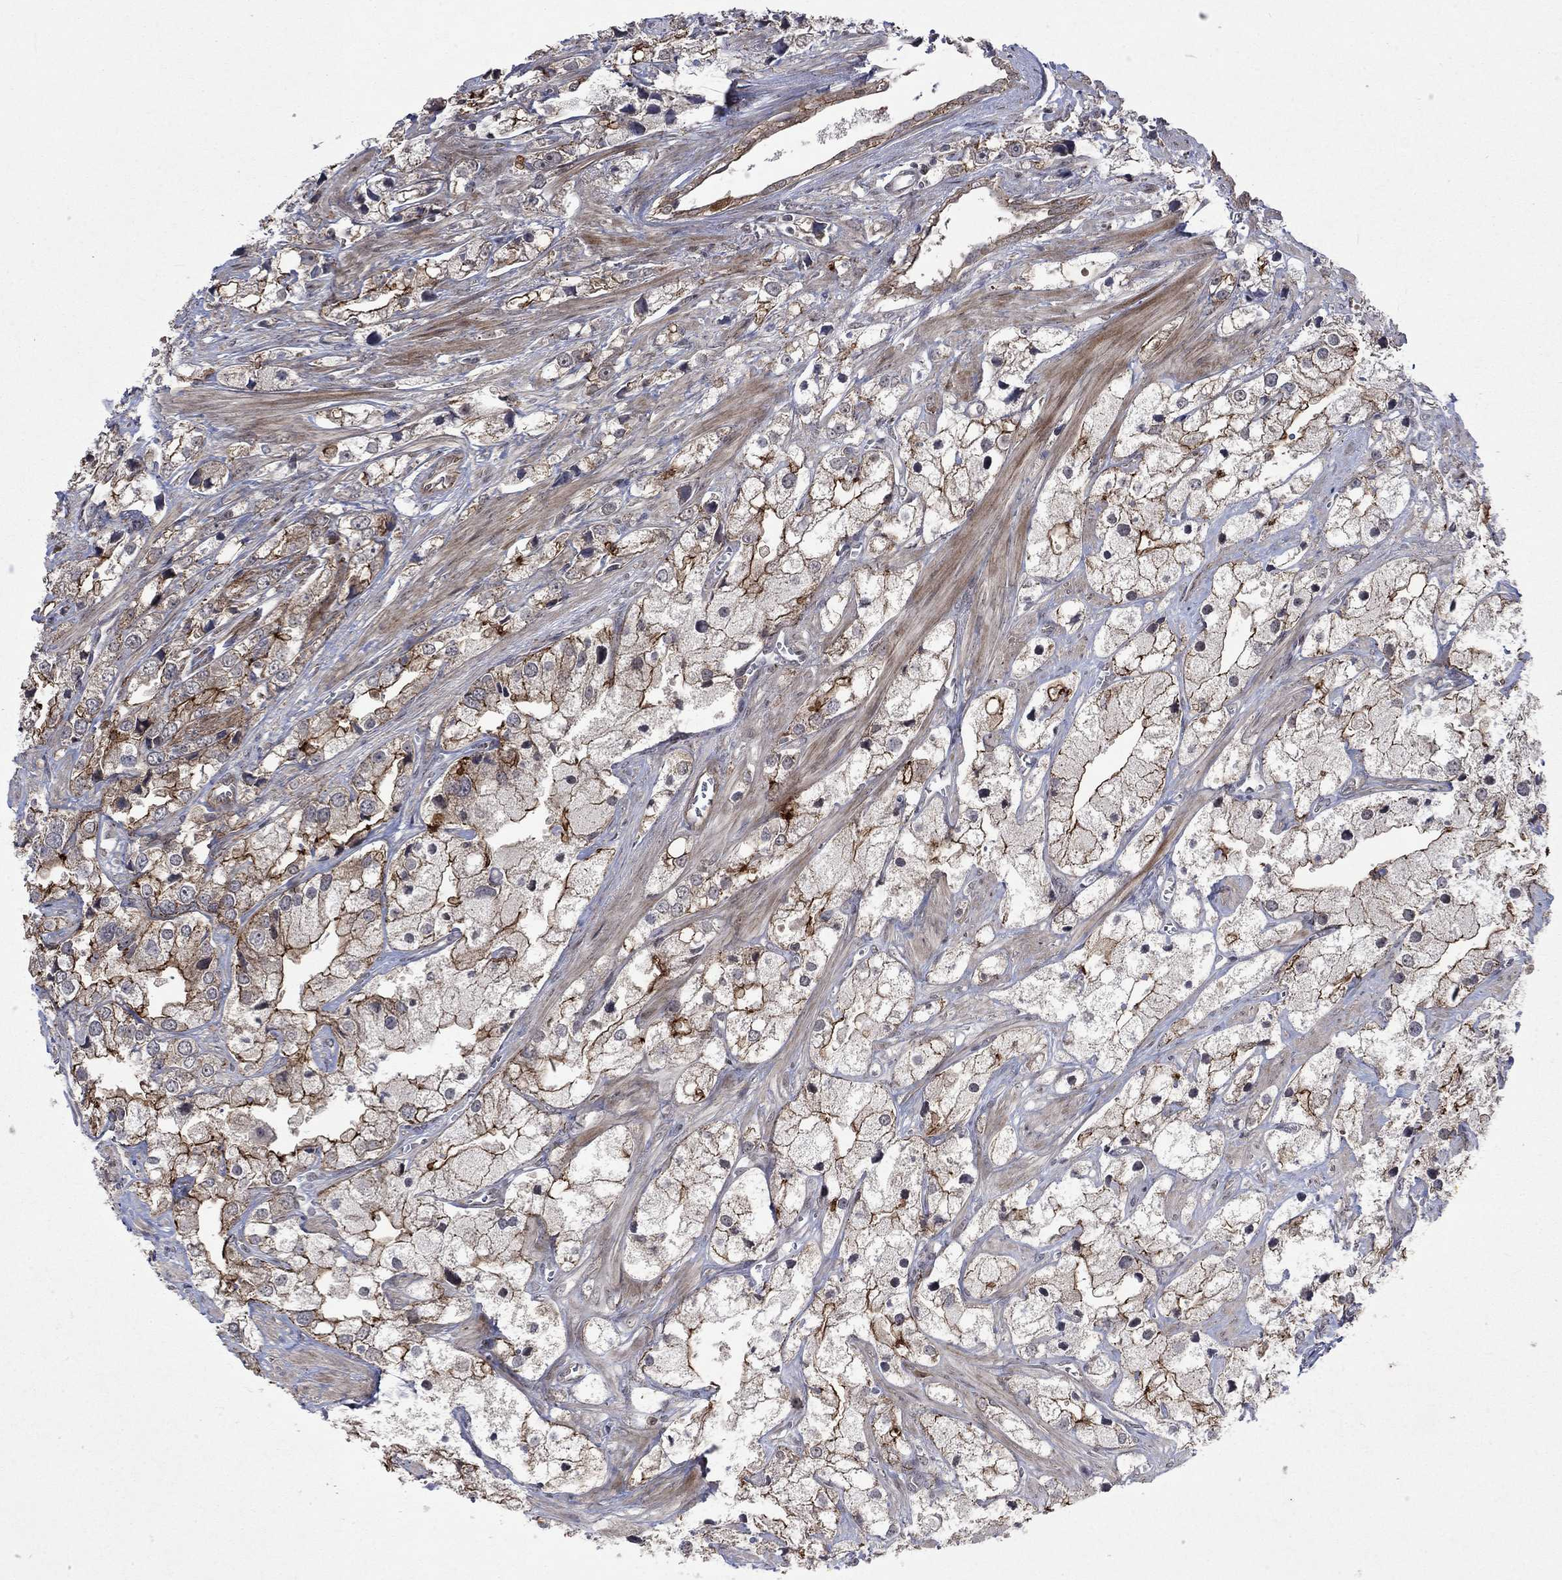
{"staining": {"intensity": "strong", "quantity": "25%-75%", "location": "cytoplasmic/membranous"}, "tissue": "prostate cancer", "cell_type": "Tumor cells", "image_type": "cancer", "snomed": [{"axis": "morphology", "description": "Adenocarcinoma, NOS"}, {"axis": "topography", "description": "Prostate and seminal vesicle, NOS"}, {"axis": "topography", "description": "Prostate"}], "caption": "This is an image of immunohistochemistry (IHC) staining of adenocarcinoma (prostate), which shows strong staining in the cytoplasmic/membranous of tumor cells.", "gene": "PPP1R9A", "patient": {"sex": "male", "age": 79}}